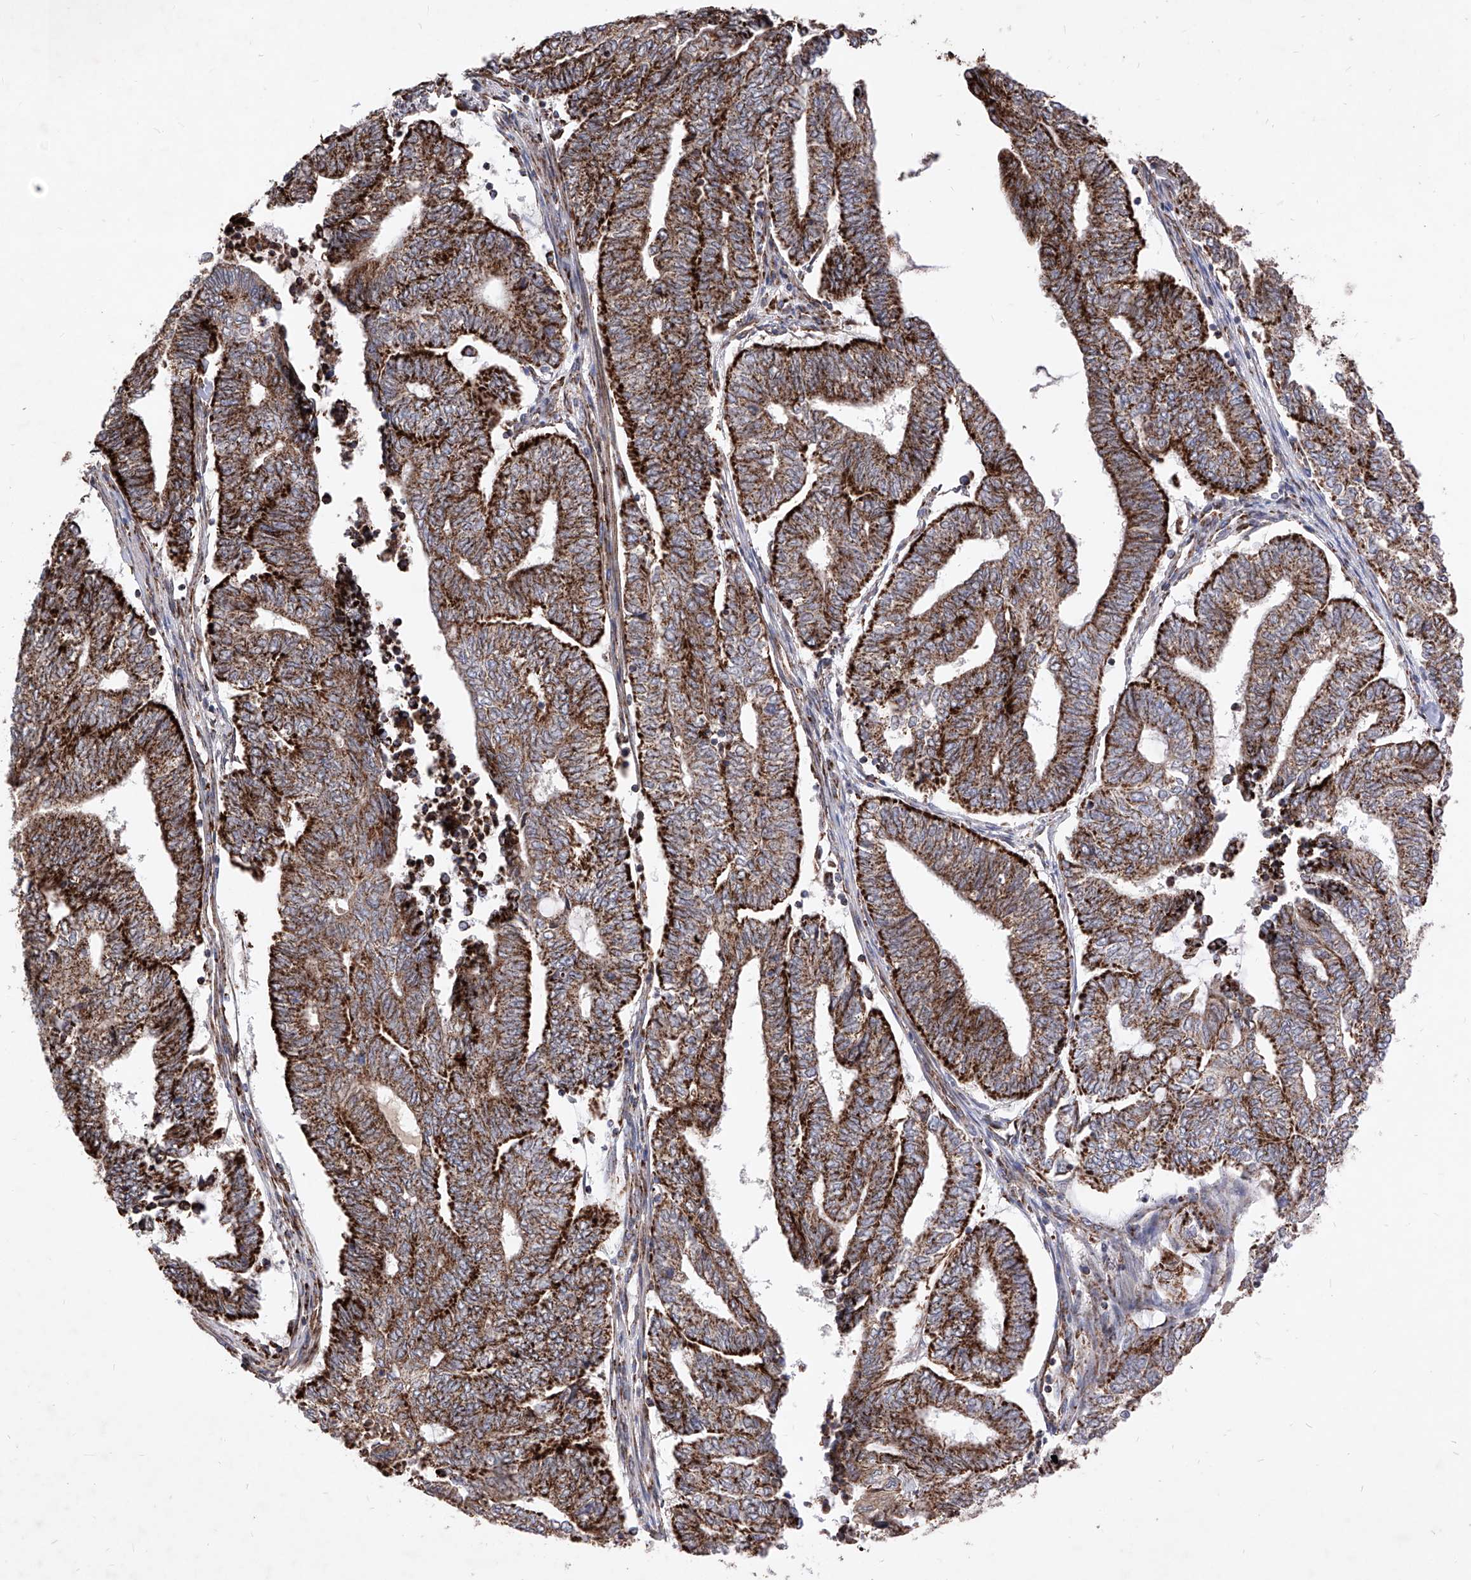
{"staining": {"intensity": "strong", "quantity": ">75%", "location": "cytoplasmic/membranous"}, "tissue": "endometrial cancer", "cell_type": "Tumor cells", "image_type": "cancer", "snomed": [{"axis": "morphology", "description": "Adenocarcinoma, NOS"}, {"axis": "topography", "description": "Uterus"}, {"axis": "topography", "description": "Endometrium"}], "caption": "Immunohistochemistry (IHC) (DAB) staining of endometrial adenocarcinoma demonstrates strong cytoplasmic/membranous protein expression in approximately >75% of tumor cells.", "gene": "SEMA6A", "patient": {"sex": "female", "age": 70}}